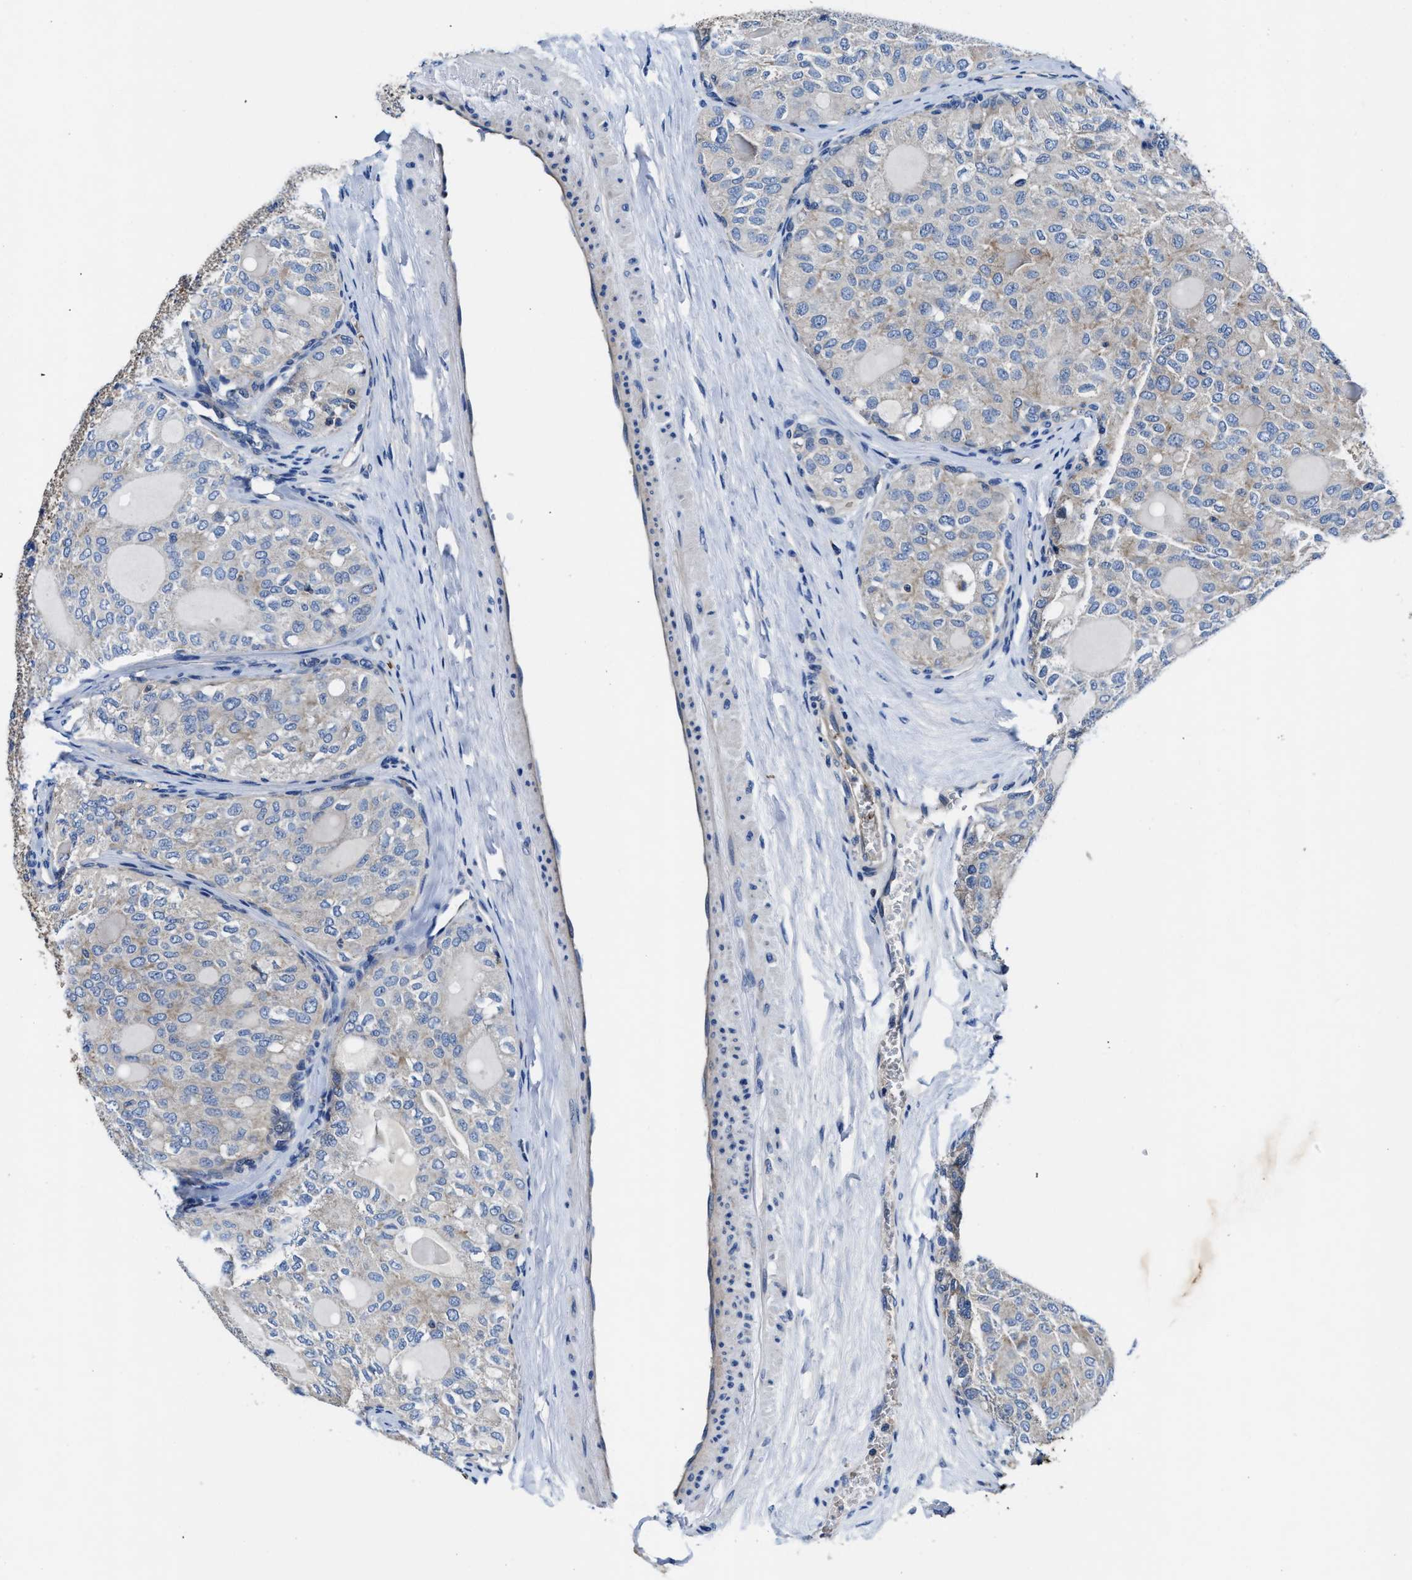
{"staining": {"intensity": "negative", "quantity": "none", "location": "none"}, "tissue": "thyroid cancer", "cell_type": "Tumor cells", "image_type": "cancer", "snomed": [{"axis": "morphology", "description": "Follicular adenoma carcinoma, NOS"}, {"axis": "topography", "description": "Thyroid gland"}], "caption": "High magnification brightfield microscopy of thyroid cancer (follicular adenoma carcinoma) stained with DAB (3,3'-diaminobenzidine) (brown) and counterstained with hematoxylin (blue): tumor cells show no significant staining.", "gene": "PHLPP1", "patient": {"sex": "male", "age": 75}}